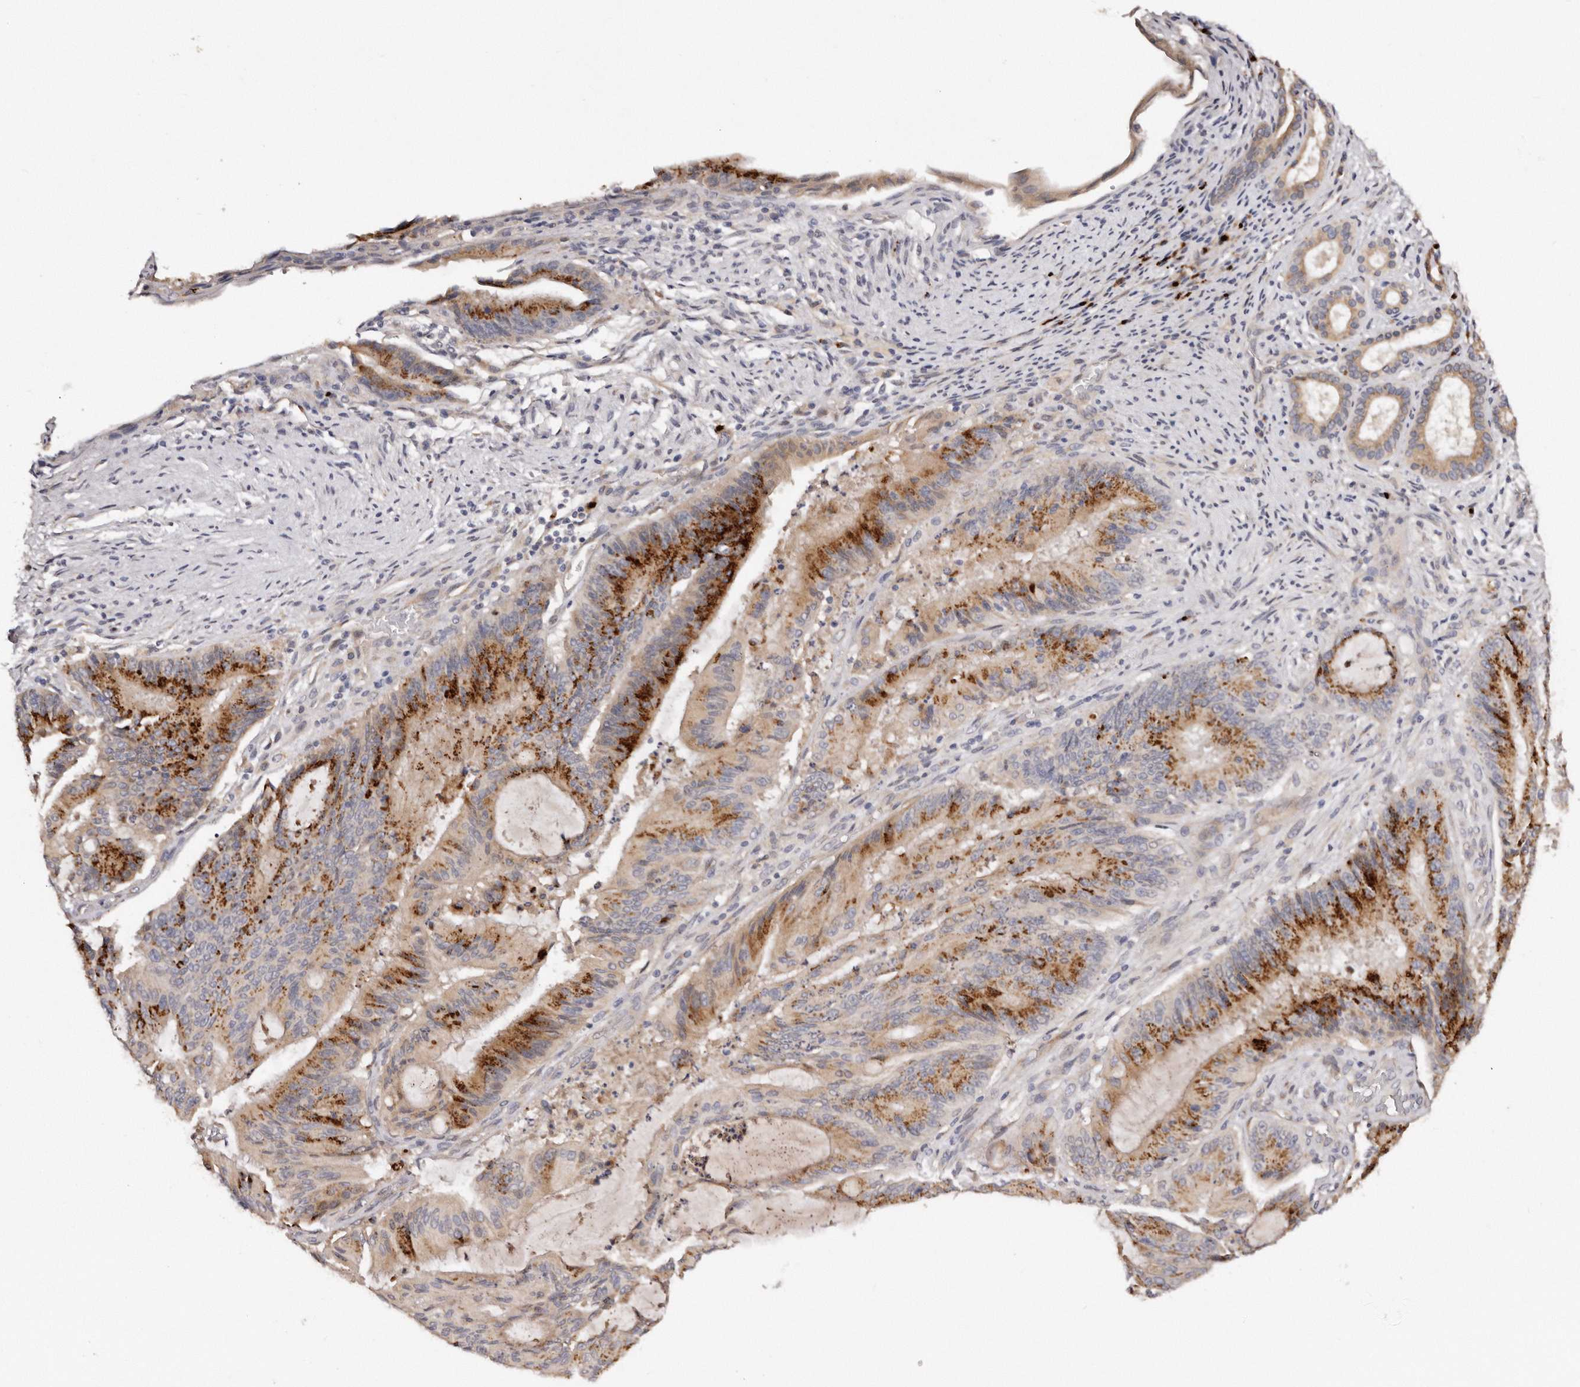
{"staining": {"intensity": "strong", "quantity": ">75%", "location": "cytoplasmic/membranous"}, "tissue": "liver cancer", "cell_type": "Tumor cells", "image_type": "cancer", "snomed": [{"axis": "morphology", "description": "Normal tissue, NOS"}, {"axis": "morphology", "description": "Cholangiocarcinoma"}, {"axis": "topography", "description": "Liver"}, {"axis": "topography", "description": "Peripheral nerve tissue"}], "caption": "Liver cancer stained with immunohistochemistry (IHC) exhibits strong cytoplasmic/membranous staining in approximately >75% of tumor cells. The staining was performed using DAB (3,3'-diaminobenzidine) to visualize the protein expression in brown, while the nuclei were stained in blue with hematoxylin (Magnification: 20x).", "gene": "DACT2", "patient": {"sex": "female", "age": 73}}